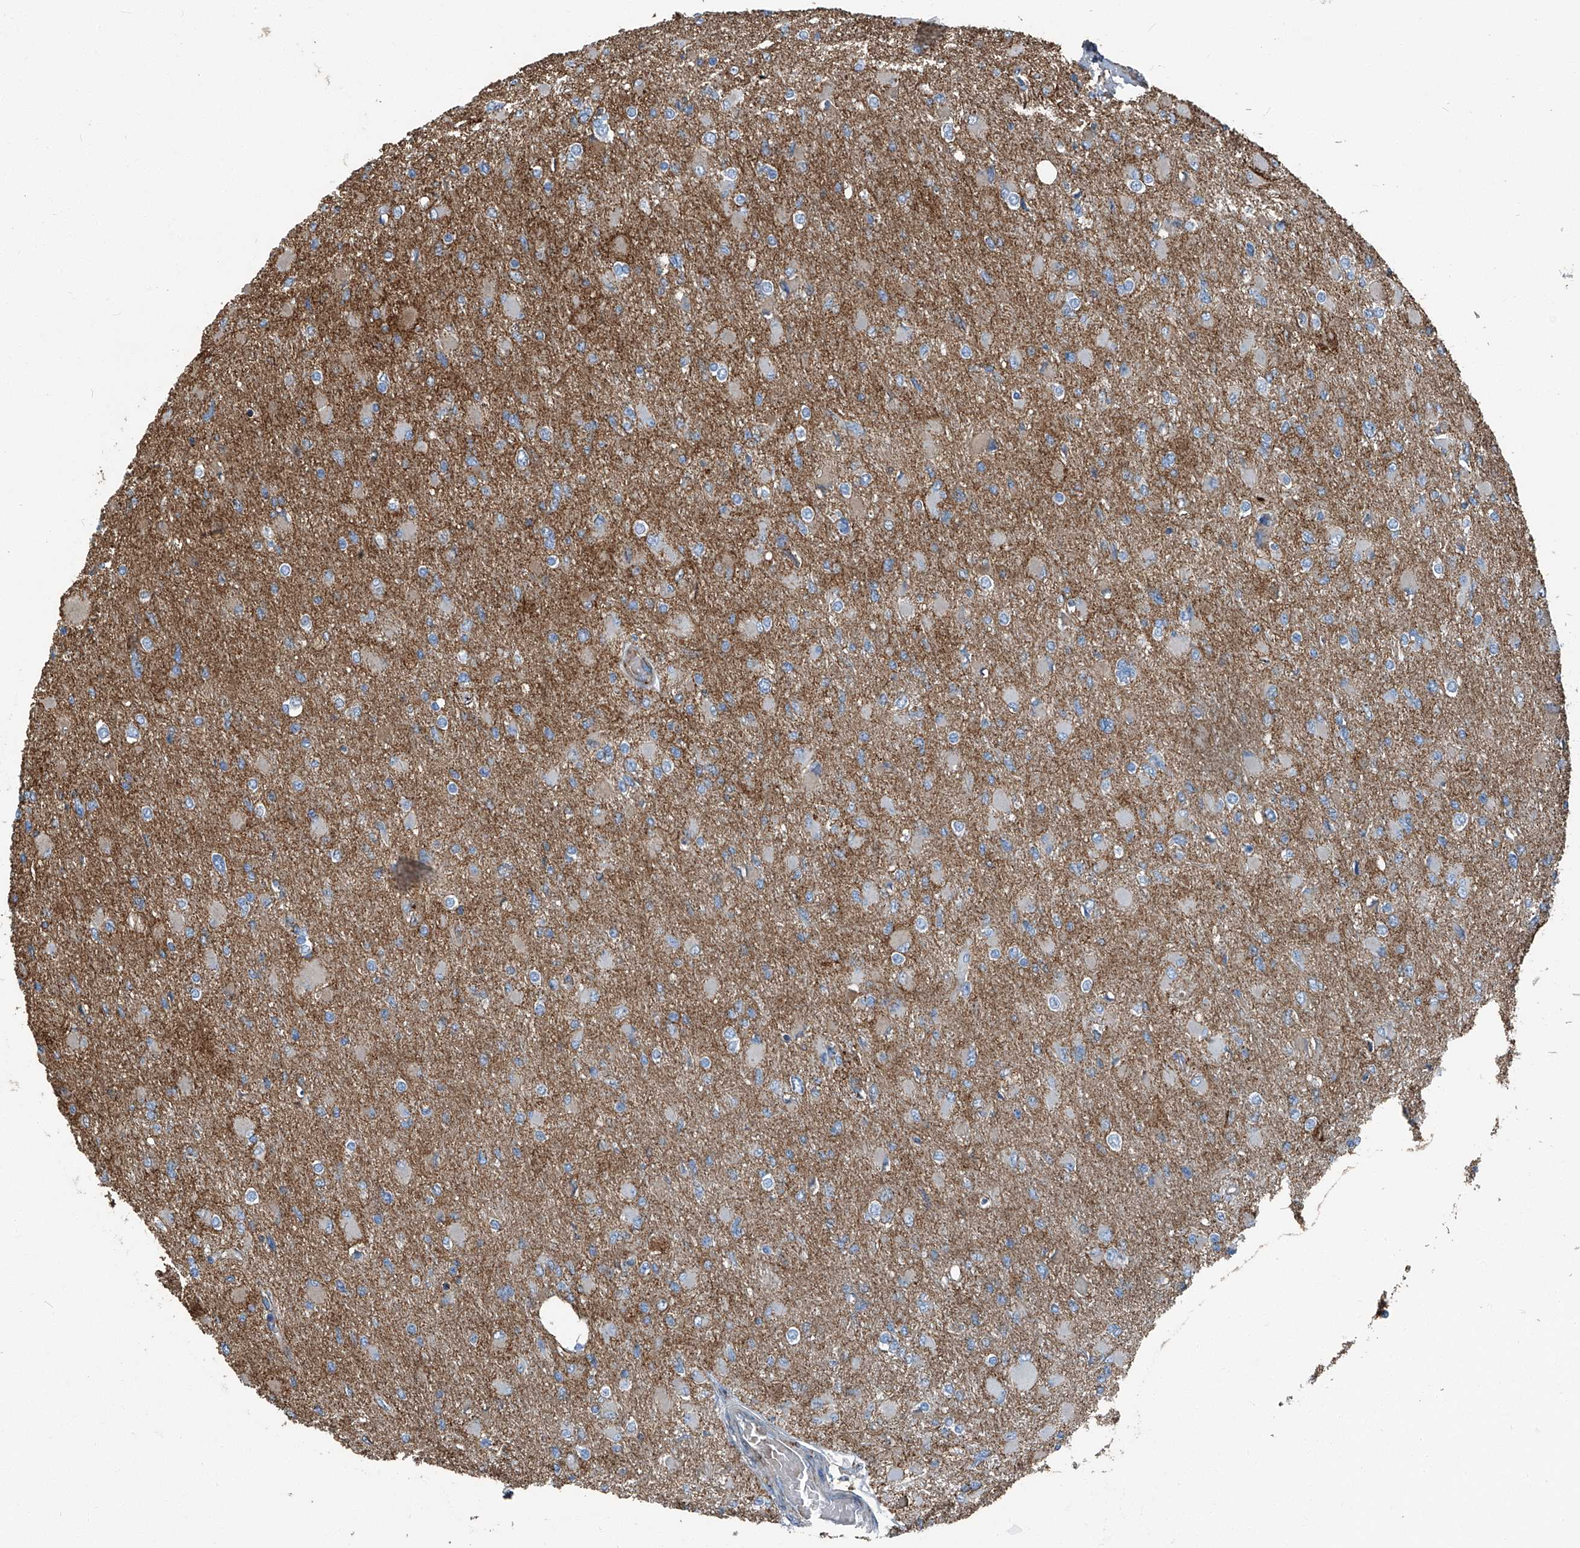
{"staining": {"intensity": "weak", "quantity": "<25%", "location": "cytoplasmic/membranous"}, "tissue": "glioma", "cell_type": "Tumor cells", "image_type": "cancer", "snomed": [{"axis": "morphology", "description": "Glioma, malignant, High grade"}, {"axis": "topography", "description": "Cerebral cortex"}], "caption": "Tumor cells are negative for brown protein staining in high-grade glioma (malignant). (DAB (3,3'-diaminobenzidine) immunohistochemistry (IHC) visualized using brightfield microscopy, high magnification).", "gene": "SEPTIN7", "patient": {"sex": "female", "age": 36}}